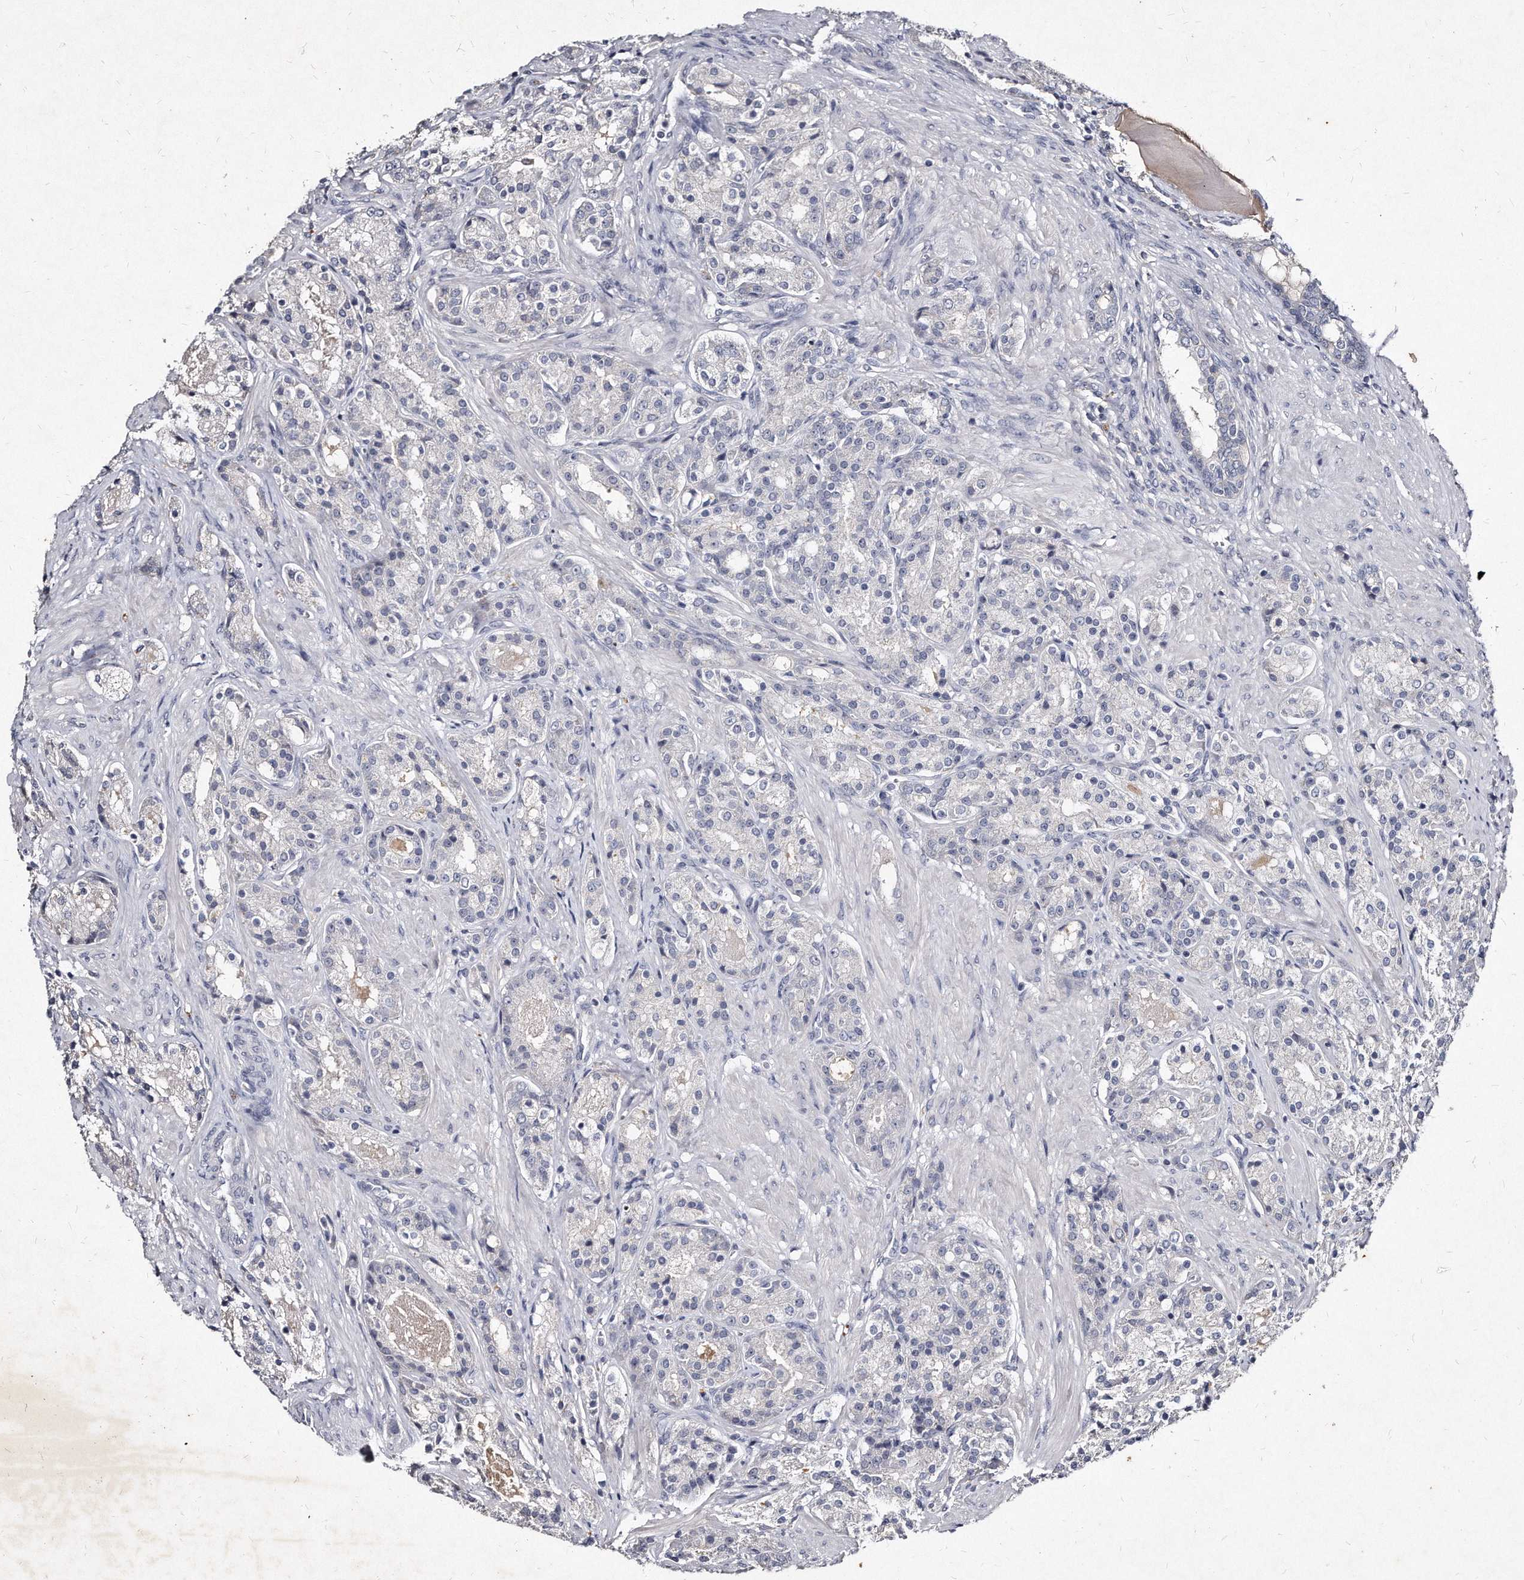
{"staining": {"intensity": "negative", "quantity": "none", "location": "none"}, "tissue": "prostate cancer", "cell_type": "Tumor cells", "image_type": "cancer", "snomed": [{"axis": "morphology", "description": "Adenocarcinoma, High grade"}, {"axis": "topography", "description": "Prostate"}], "caption": "Prostate adenocarcinoma (high-grade) stained for a protein using IHC demonstrates no positivity tumor cells.", "gene": "KLHDC3", "patient": {"sex": "male", "age": 60}}